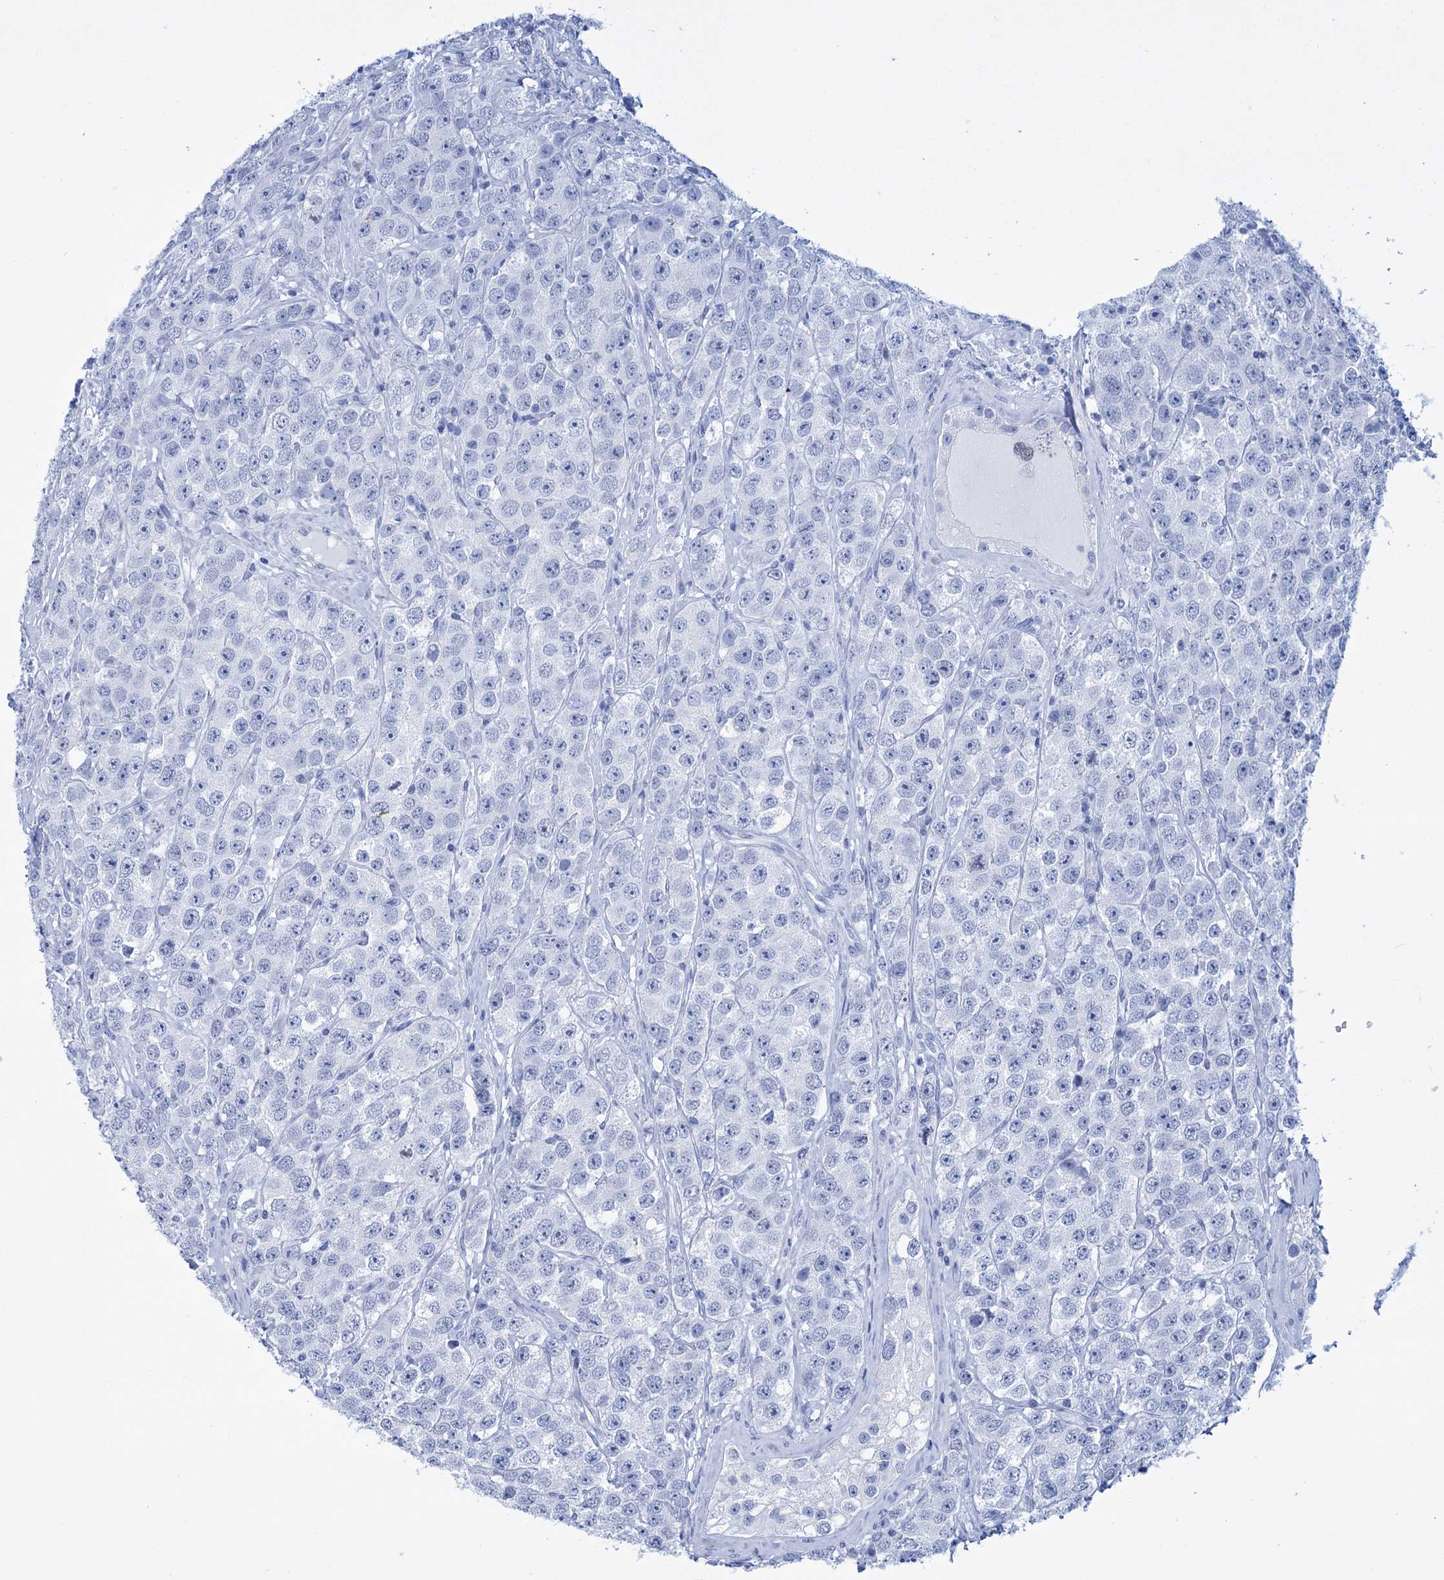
{"staining": {"intensity": "negative", "quantity": "none", "location": "none"}, "tissue": "testis cancer", "cell_type": "Tumor cells", "image_type": "cancer", "snomed": [{"axis": "morphology", "description": "Seminoma, NOS"}, {"axis": "topography", "description": "Testis"}], "caption": "There is no significant positivity in tumor cells of testis seminoma. The staining was performed using DAB to visualize the protein expression in brown, while the nuclei were stained in blue with hematoxylin (Magnification: 20x).", "gene": "FBXW12", "patient": {"sex": "male", "age": 28}}